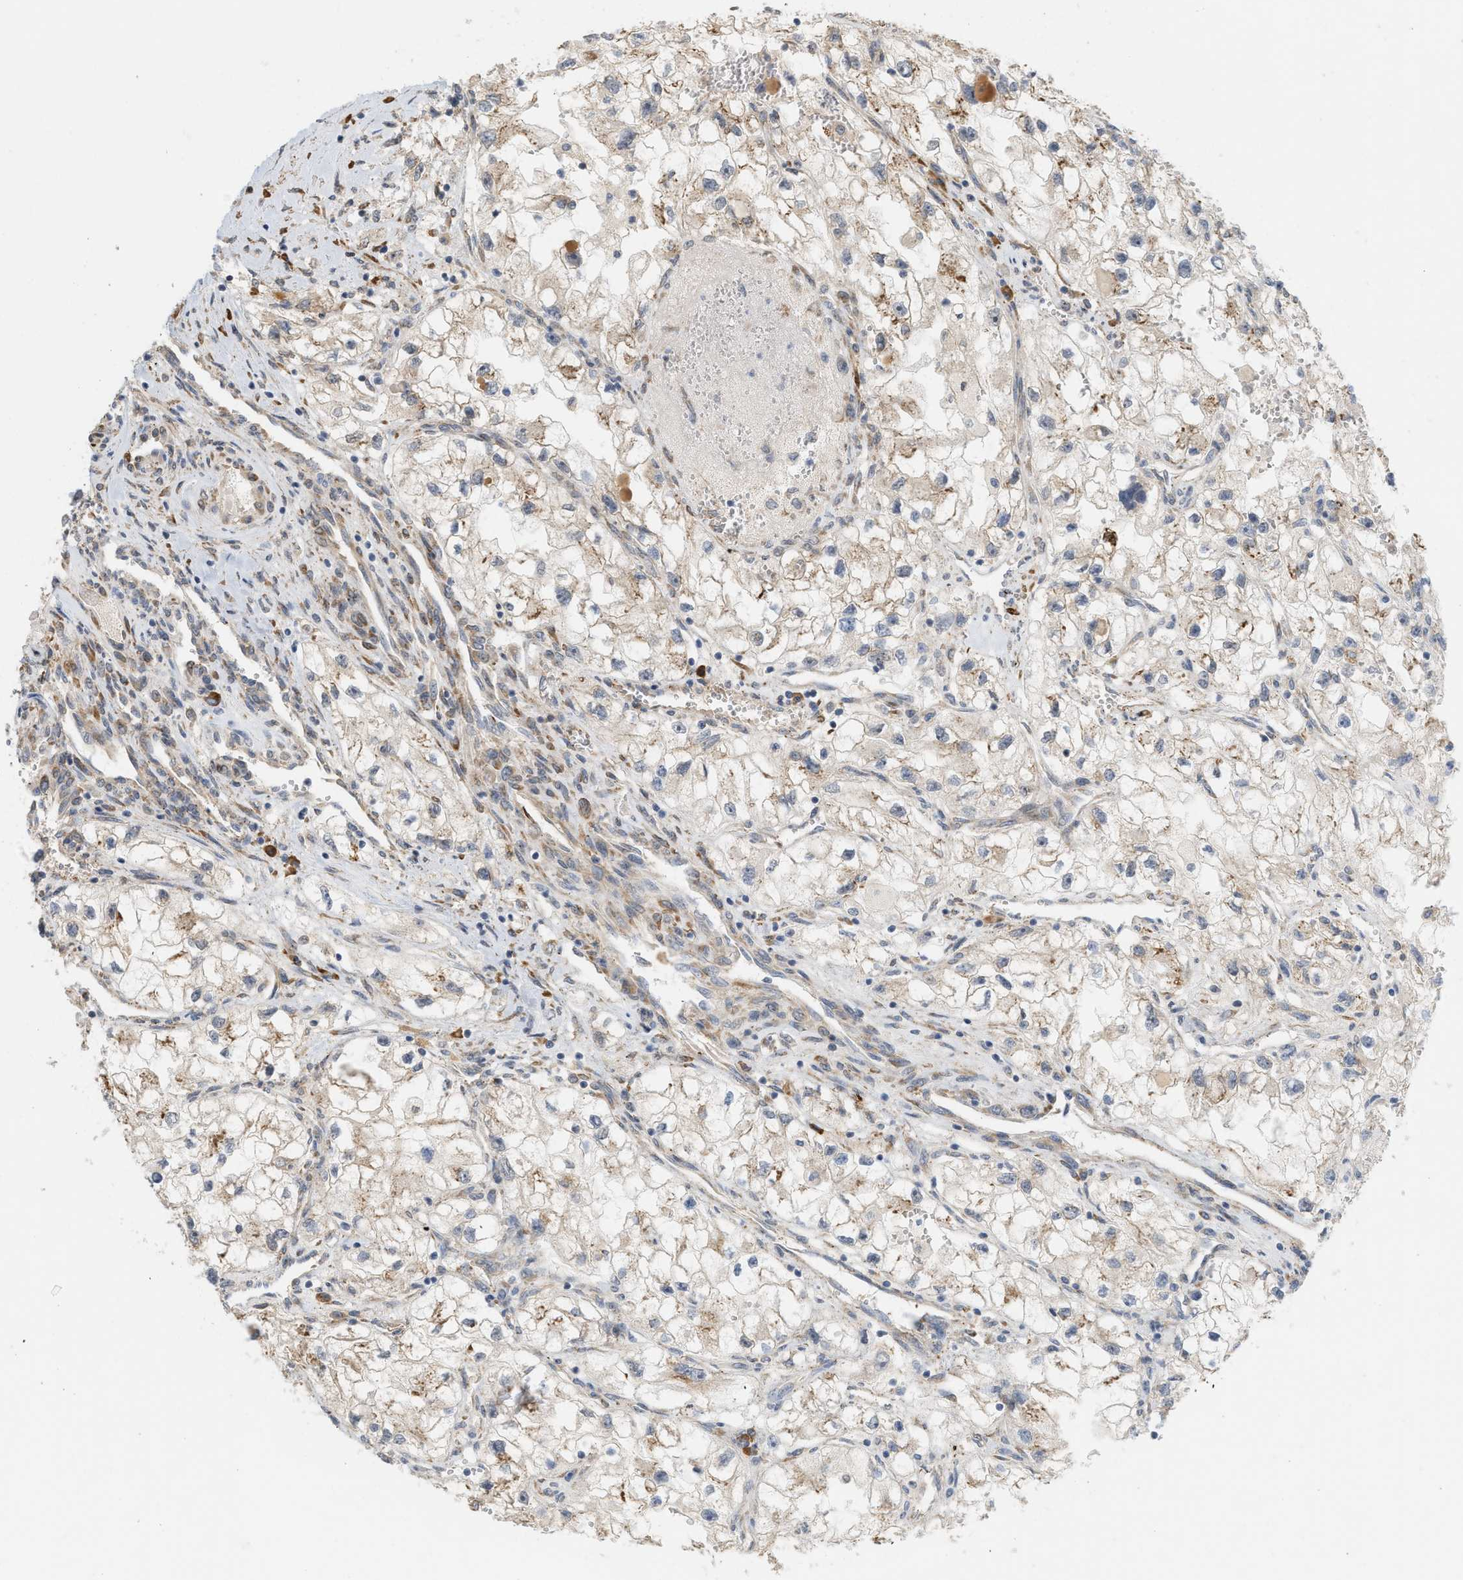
{"staining": {"intensity": "weak", "quantity": ">75%", "location": "cytoplasmic/membranous"}, "tissue": "renal cancer", "cell_type": "Tumor cells", "image_type": "cancer", "snomed": [{"axis": "morphology", "description": "Adenocarcinoma, NOS"}, {"axis": "topography", "description": "Kidney"}], "caption": "Tumor cells show low levels of weak cytoplasmic/membranous expression in about >75% of cells in adenocarcinoma (renal).", "gene": "SVOP", "patient": {"sex": "female", "age": 70}}